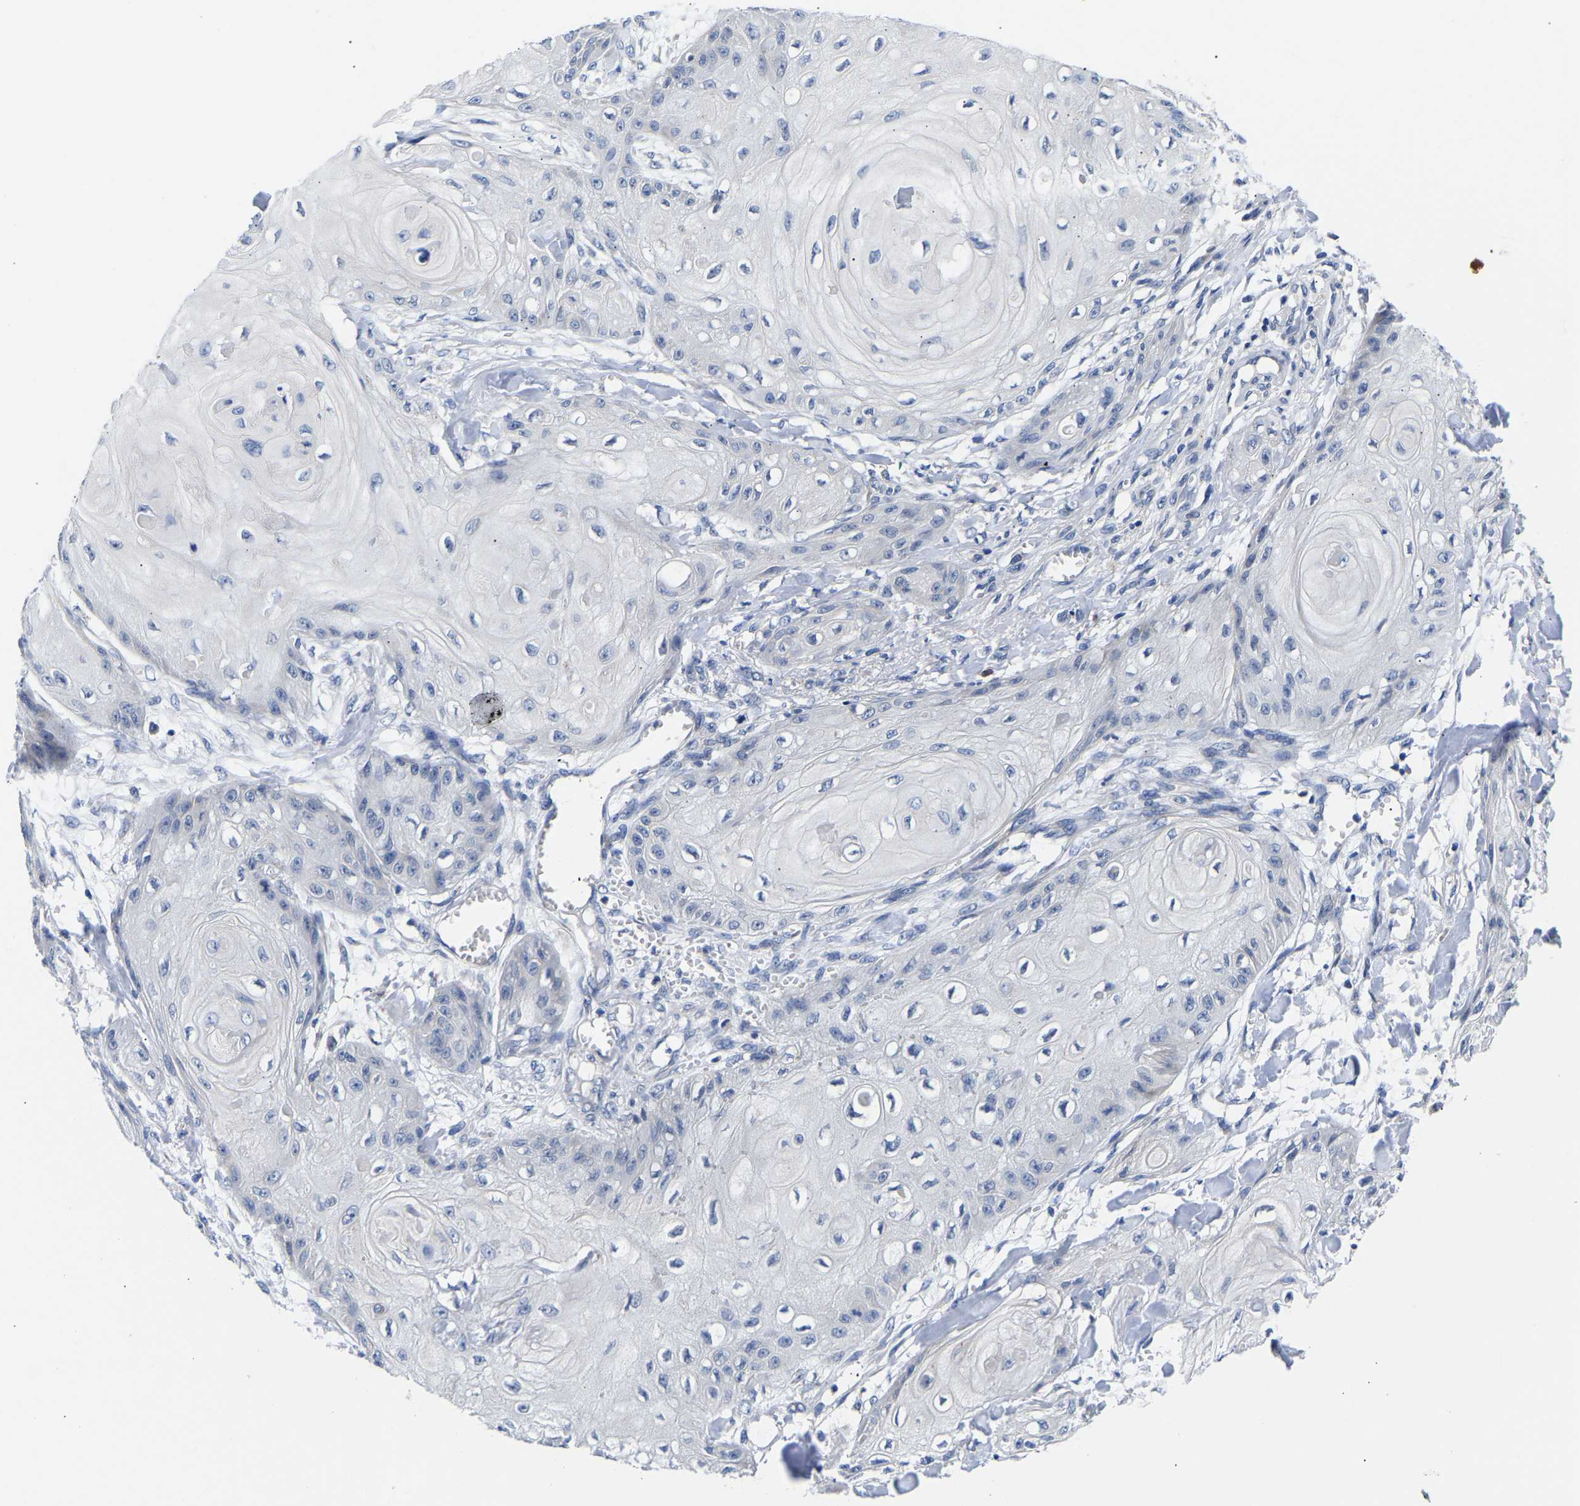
{"staining": {"intensity": "negative", "quantity": "none", "location": "none"}, "tissue": "skin cancer", "cell_type": "Tumor cells", "image_type": "cancer", "snomed": [{"axis": "morphology", "description": "Squamous cell carcinoma, NOS"}, {"axis": "topography", "description": "Skin"}], "caption": "Skin squamous cell carcinoma was stained to show a protein in brown. There is no significant expression in tumor cells.", "gene": "RINT1", "patient": {"sex": "male", "age": 74}}